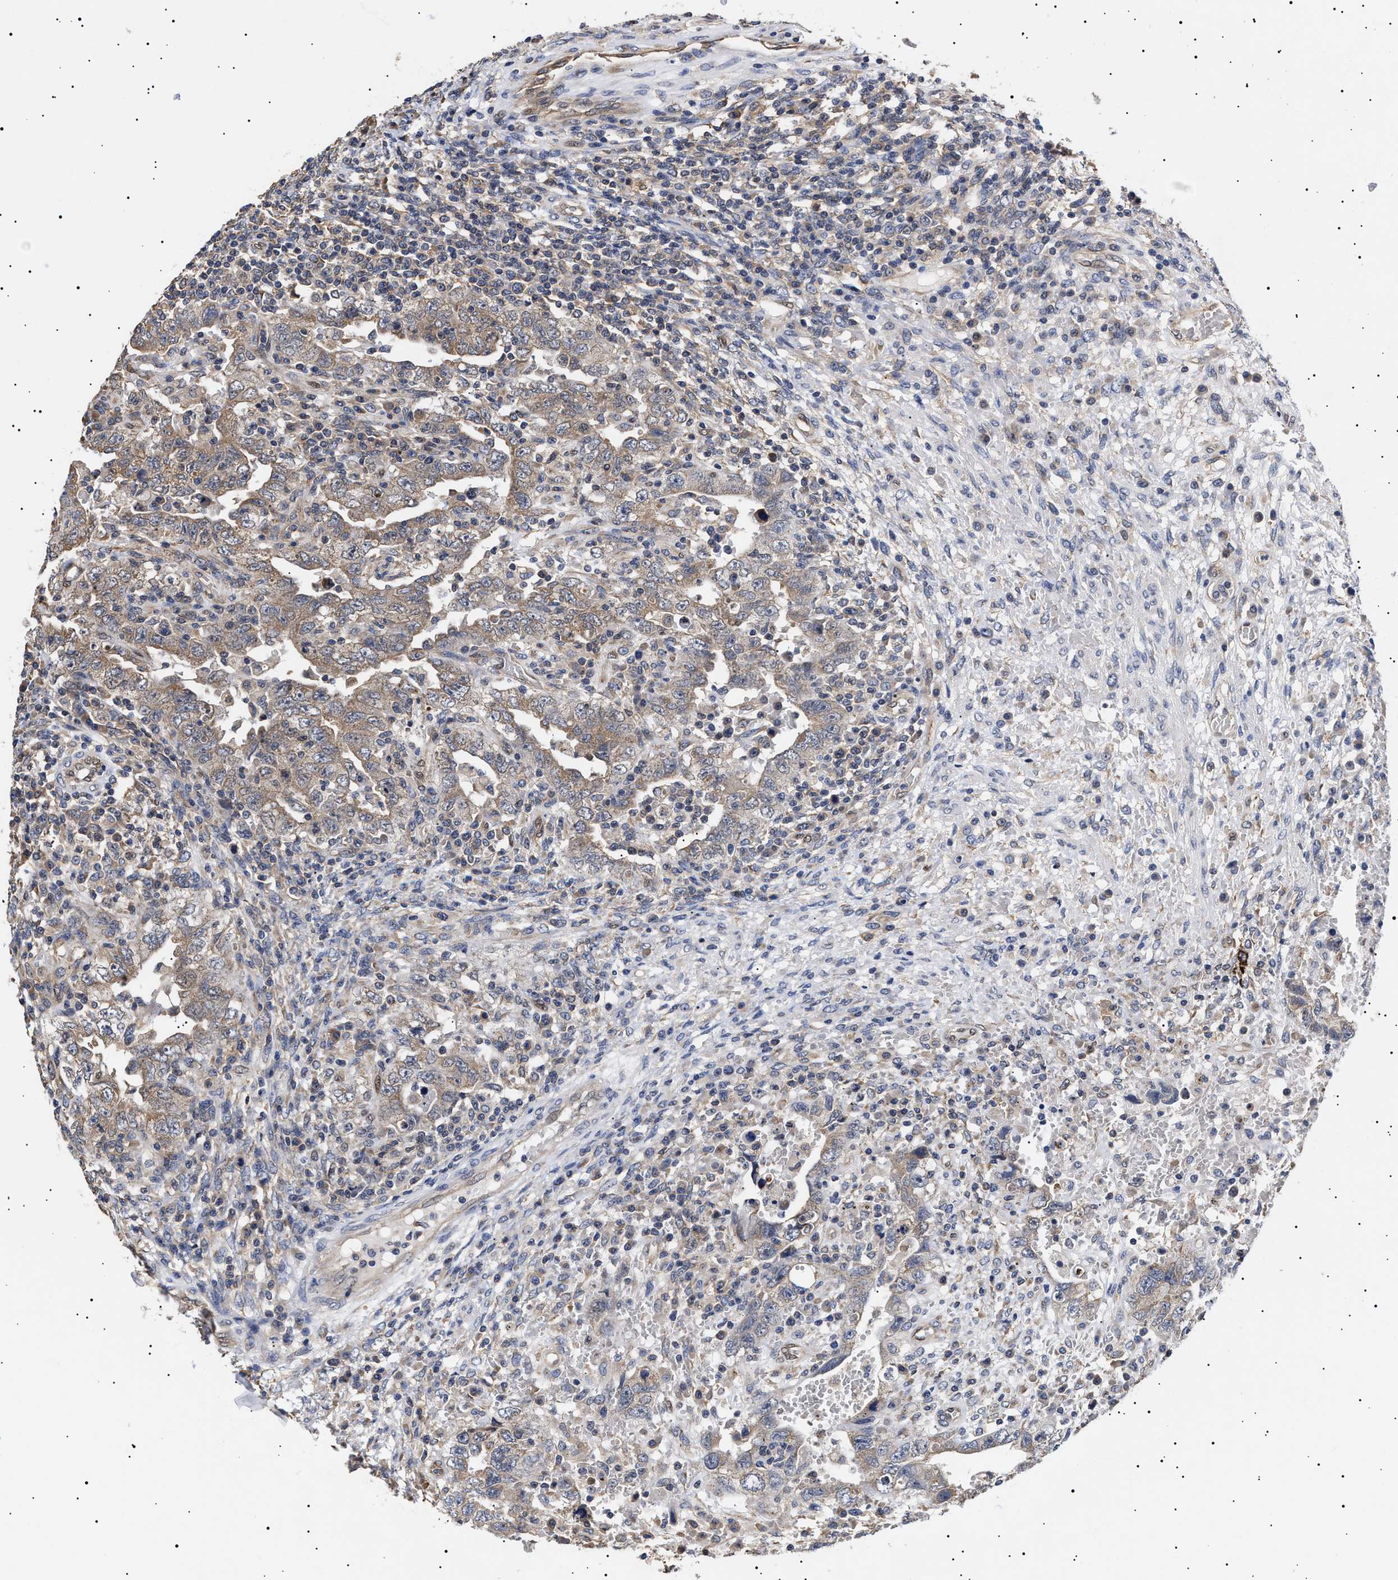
{"staining": {"intensity": "moderate", "quantity": ">75%", "location": "cytoplasmic/membranous"}, "tissue": "testis cancer", "cell_type": "Tumor cells", "image_type": "cancer", "snomed": [{"axis": "morphology", "description": "Carcinoma, Embryonal, NOS"}, {"axis": "topography", "description": "Testis"}], "caption": "Testis cancer (embryonal carcinoma) stained for a protein (brown) displays moderate cytoplasmic/membranous positive positivity in about >75% of tumor cells.", "gene": "KRBA1", "patient": {"sex": "male", "age": 26}}